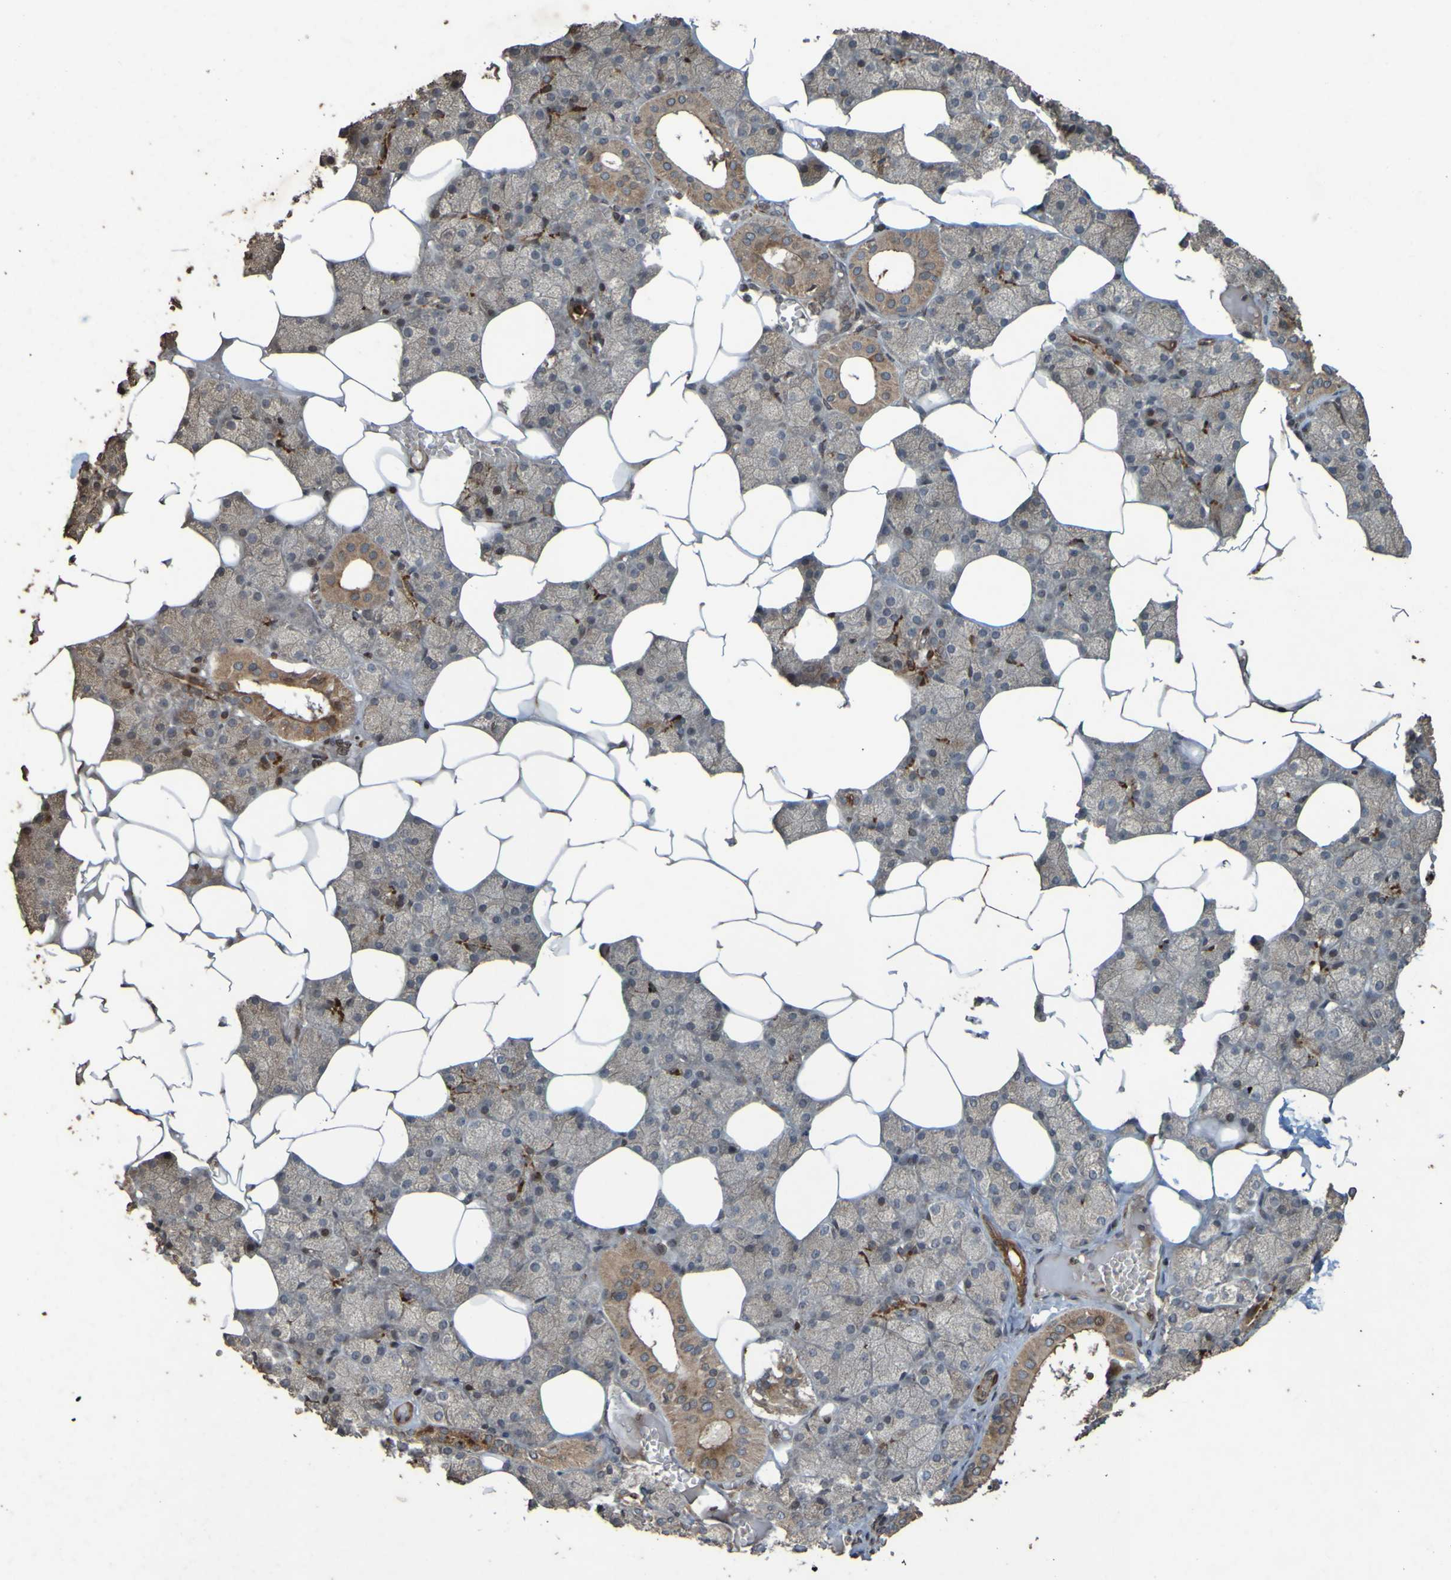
{"staining": {"intensity": "moderate", "quantity": "25%-75%", "location": "cytoplasmic/membranous"}, "tissue": "salivary gland", "cell_type": "Glandular cells", "image_type": "normal", "snomed": [{"axis": "morphology", "description": "Normal tissue, NOS"}, {"axis": "topography", "description": "Salivary gland"}], "caption": "Salivary gland stained for a protein demonstrates moderate cytoplasmic/membranous positivity in glandular cells. The staining is performed using DAB (3,3'-diaminobenzidine) brown chromogen to label protein expression. The nuclei are counter-stained blue using hematoxylin.", "gene": "GUCY1A1", "patient": {"sex": "male", "age": 62}}